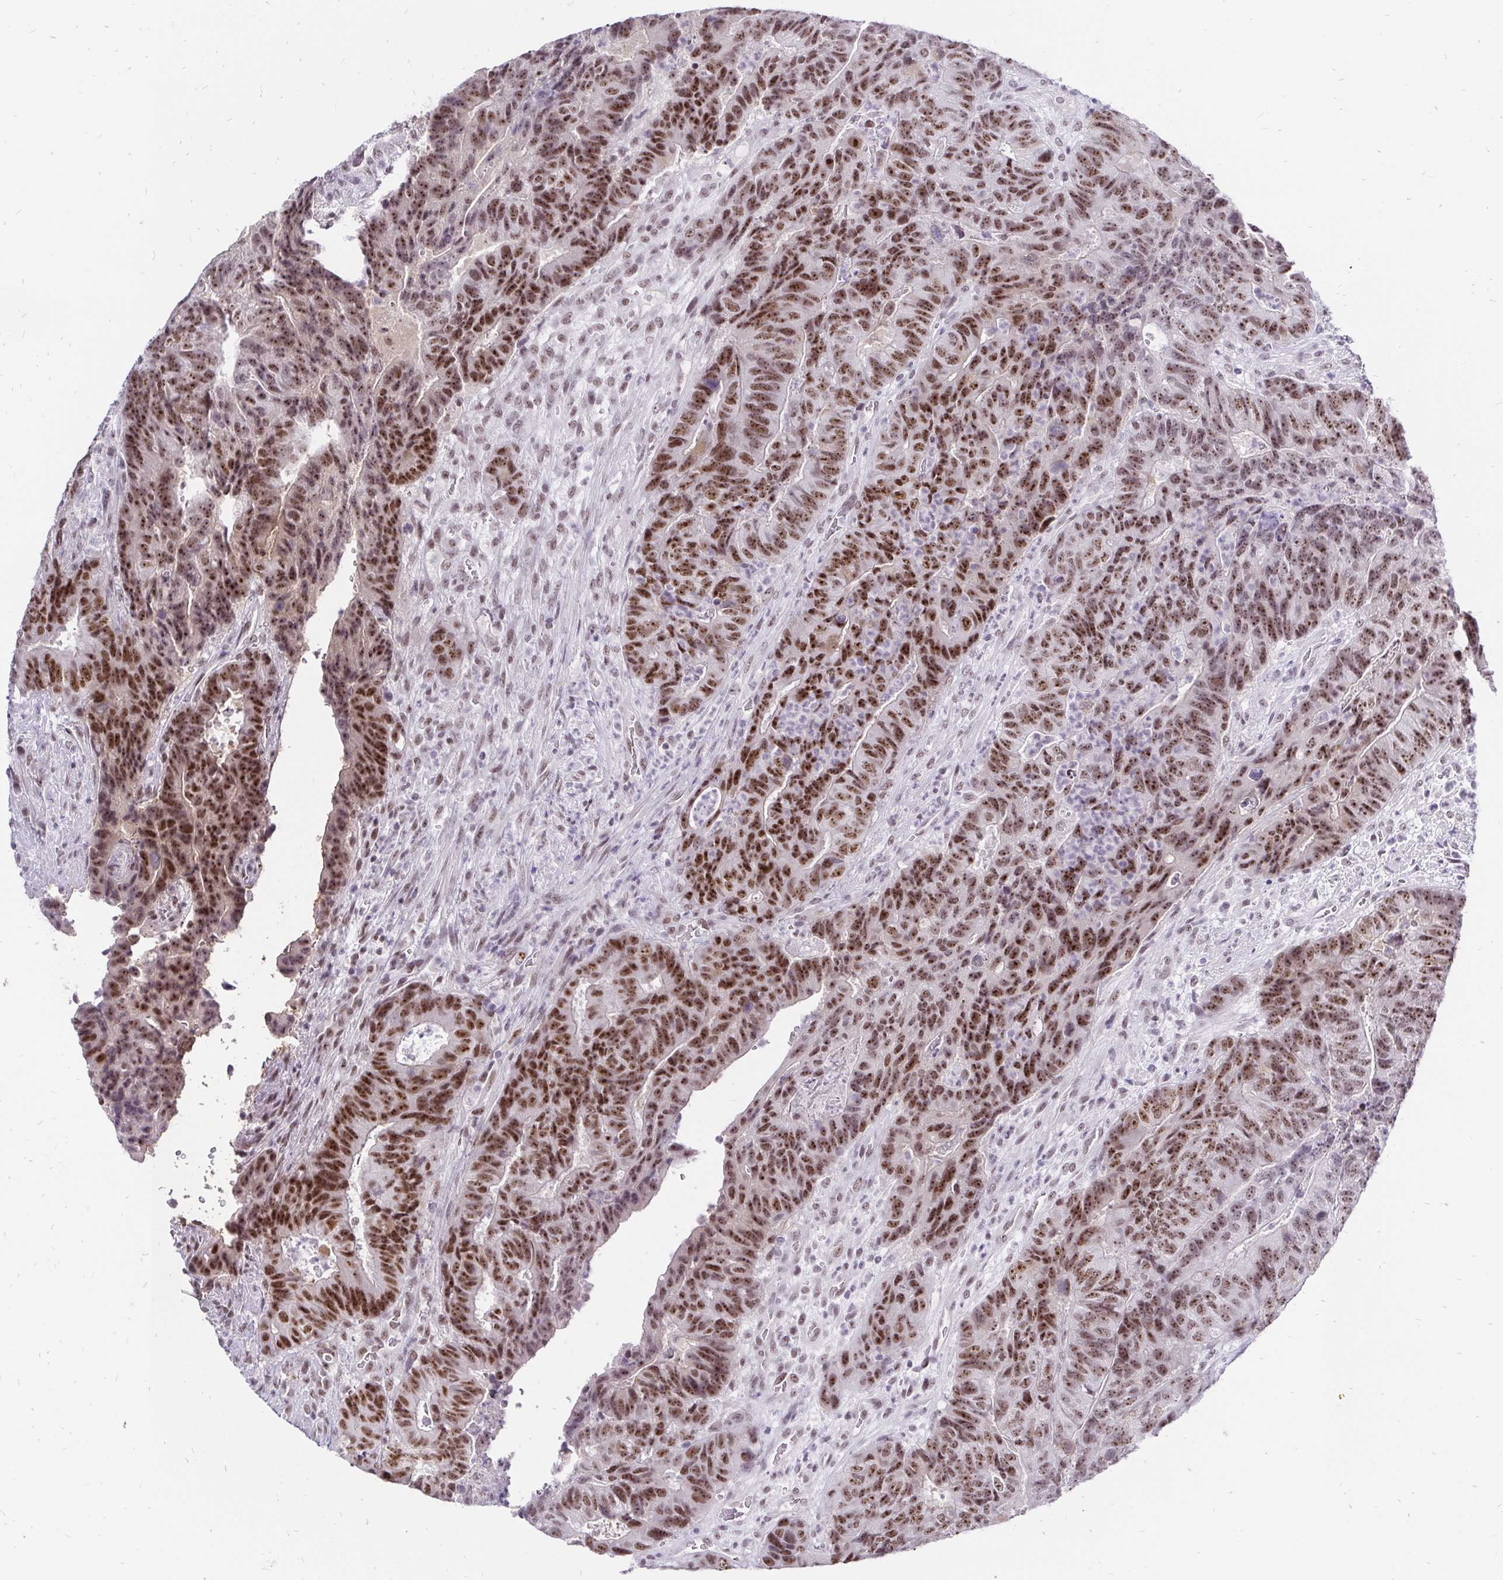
{"staining": {"intensity": "moderate", "quantity": ">75%", "location": "nuclear"}, "tissue": "colorectal cancer", "cell_type": "Tumor cells", "image_type": "cancer", "snomed": [{"axis": "morphology", "description": "Adenocarcinoma, NOS"}, {"axis": "topography", "description": "Colon"}], "caption": "The histopathology image shows staining of adenocarcinoma (colorectal), revealing moderate nuclear protein expression (brown color) within tumor cells. Immunohistochemistry (ihc) stains the protein in brown and the nuclei are stained blue.", "gene": "ZNF860", "patient": {"sex": "female", "age": 48}}